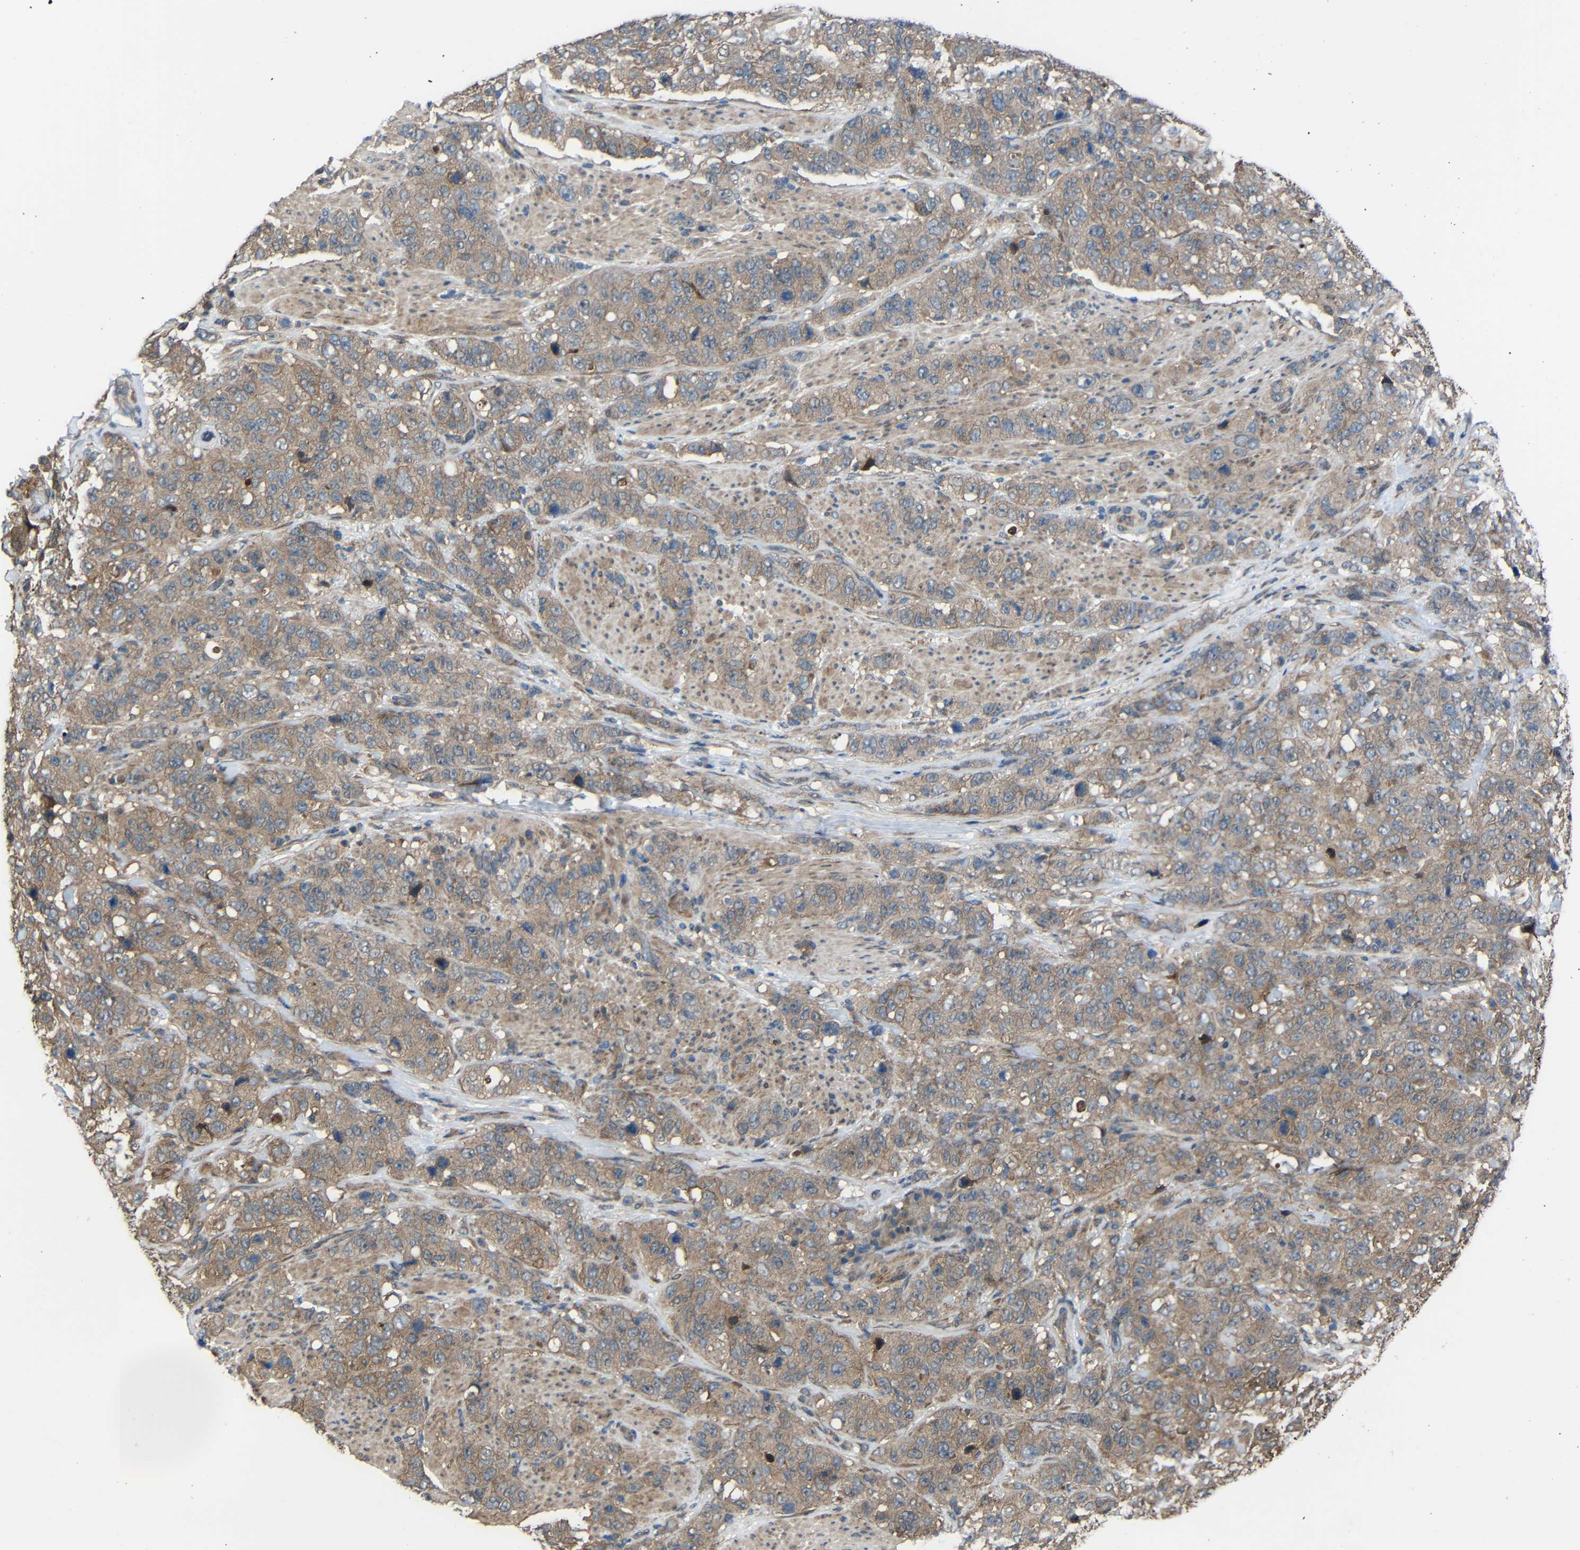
{"staining": {"intensity": "weak", "quantity": ">75%", "location": "cytoplasmic/membranous"}, "tissue": "stomach cancer", "cell_type": "Tumor cells", "image_type": "cancer", "snomed": [{"axis": "morphology", "description": "Adenocarcinoma, NOS"}, {"axis": "topography", "description": "Stomach"}], "caption": "Adenocarcinoma (stomach) stained with immunohistochemistry exhibits weak cytoplasmic/membranous expression in approximately >75% of tumor cells.", "gene": "CHST9", "patient": {"sex": "male", "age": 48}}